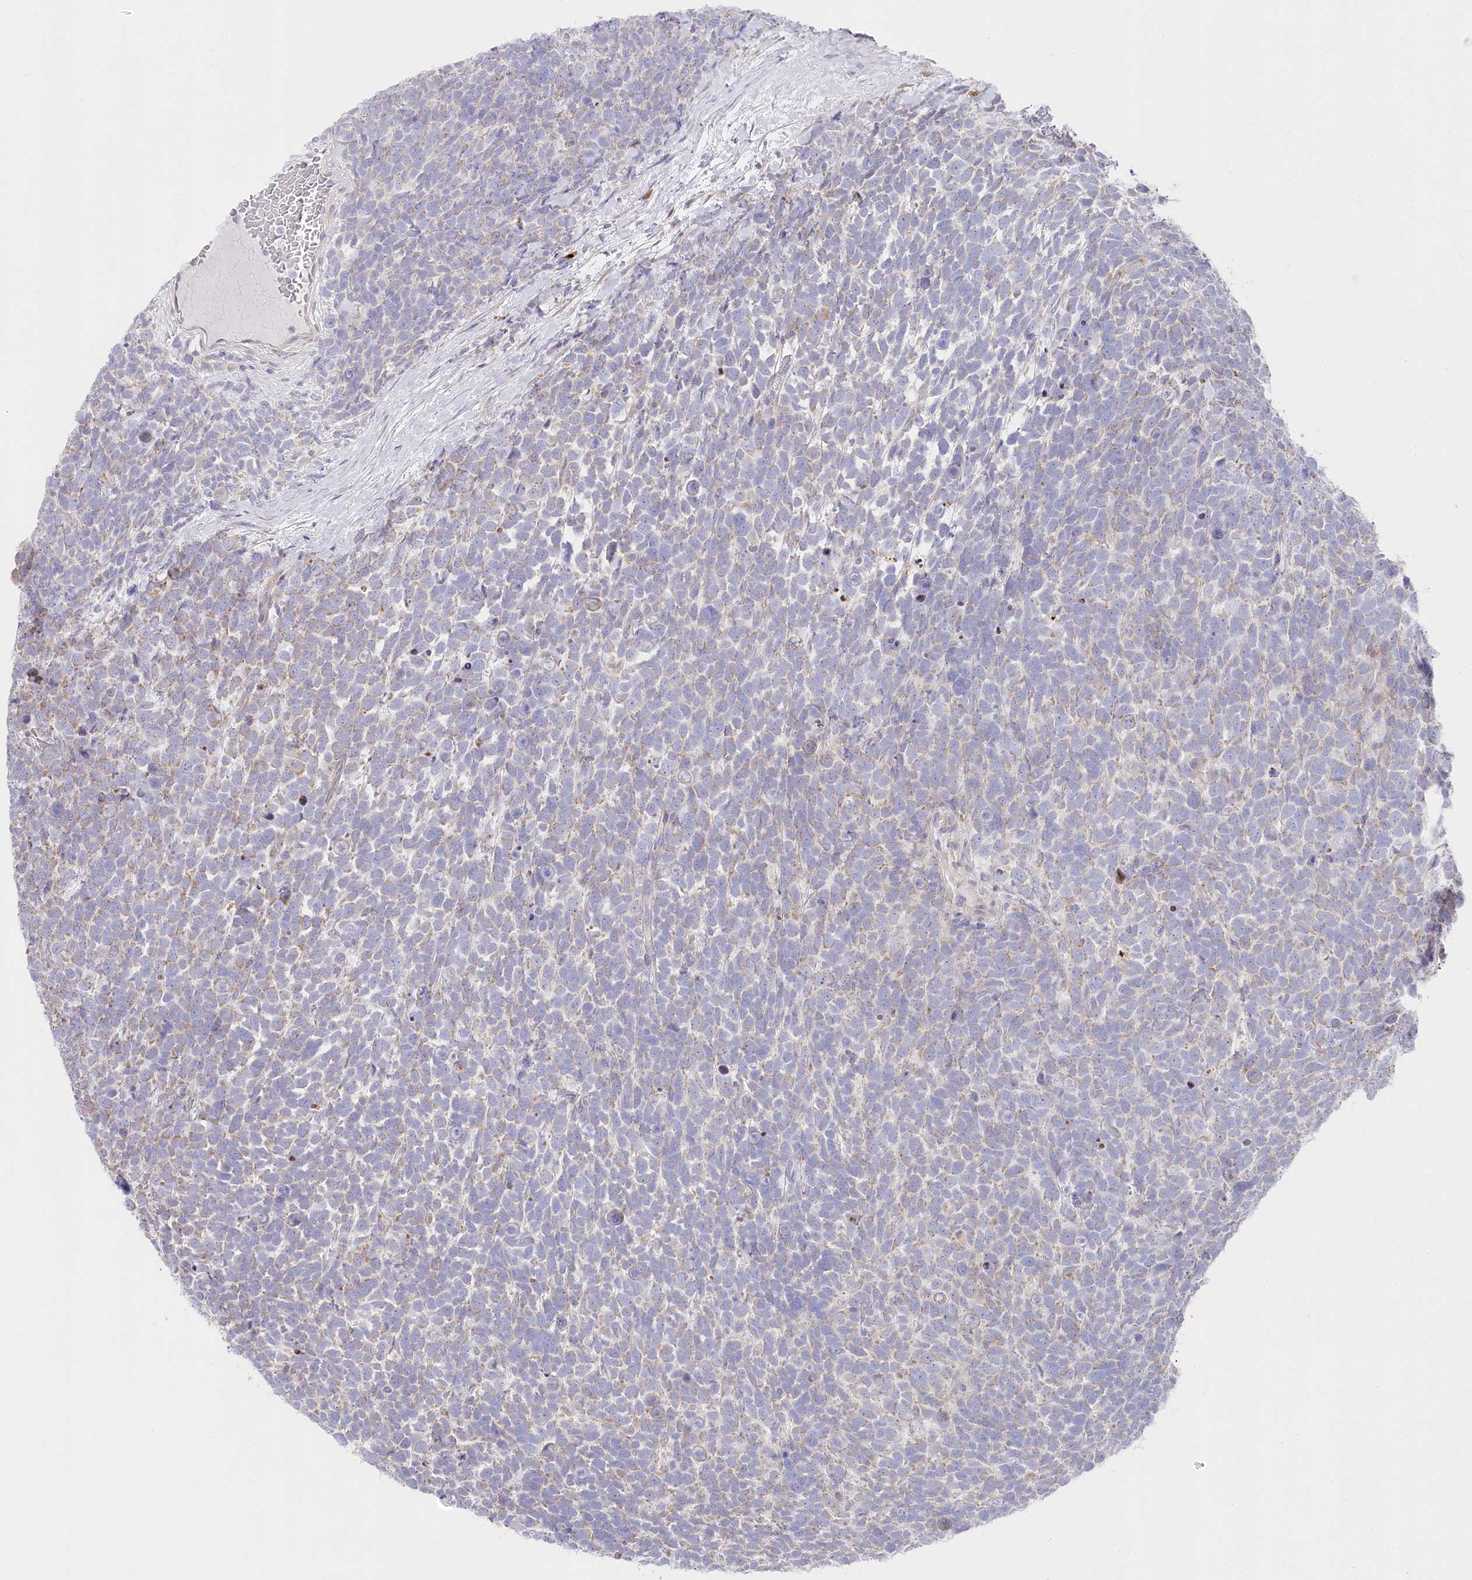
{"staining": {"intensity": "weak", "quantity": "<25%", "location": "cytoplasmic/membranous"}, "tissue": "urothelial cancer", "cell_type": "Tumor cells", "image_type": "cancer", "snomed": [{"axis": "morphology", "description": "Urothelial carcinoma, High grade"}, {"axis": "topography", "description": "Urinary bladder"}], "caption": "This histopathology image is of urothelial carcinoma (high-grade) stained with immunohistochemistry to label a protein in brown with the nuclei are counter-stained blue. There is no staining in tumor cells.", "gene": "POGLUT1", "patient": {"sex": "female", "age": 82}}